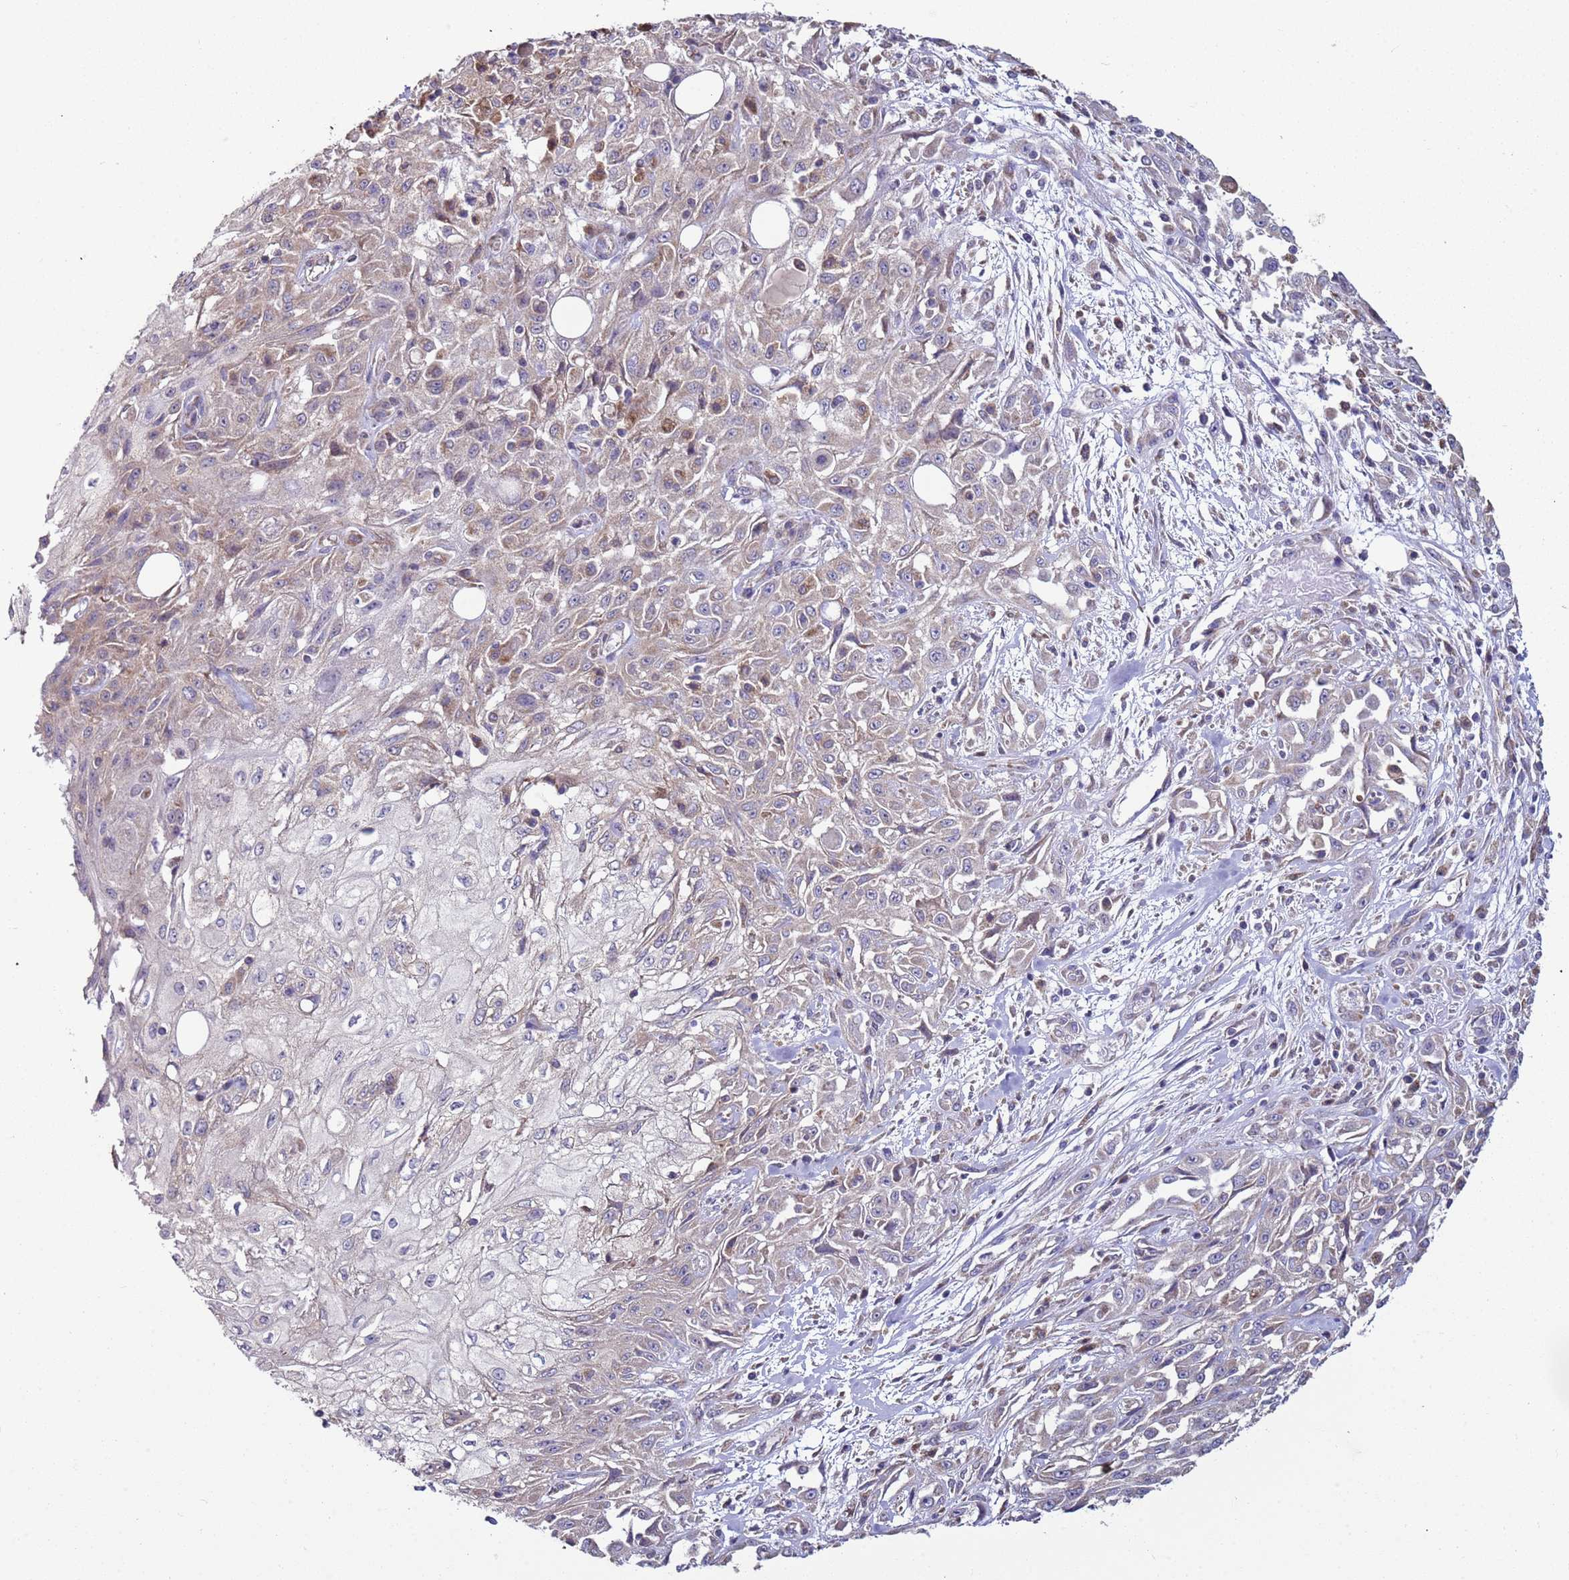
{"staining": {"intensity": "negative", "quantity": "none", "location": "none"}, "tissue": "skin cancer", "cell_type": "Tumor cells", "image_type": "cancer", "snomed": [{"axis": "morphology", "description": "Squamous cell carcinoma, NOS"}, {"axis": "morphology", "description": "Squamous cell carcinoma, metastatic, NOS"}, {"axis": "topography", "description": "Skin"}, {"axis": "topography", "description": "Lymph node"}], "caption": "The image displays no significant positivity in tumor cells of skin cancer.", "gene": "DIP2B", "patient": {"sex": "male", "age": 75}}